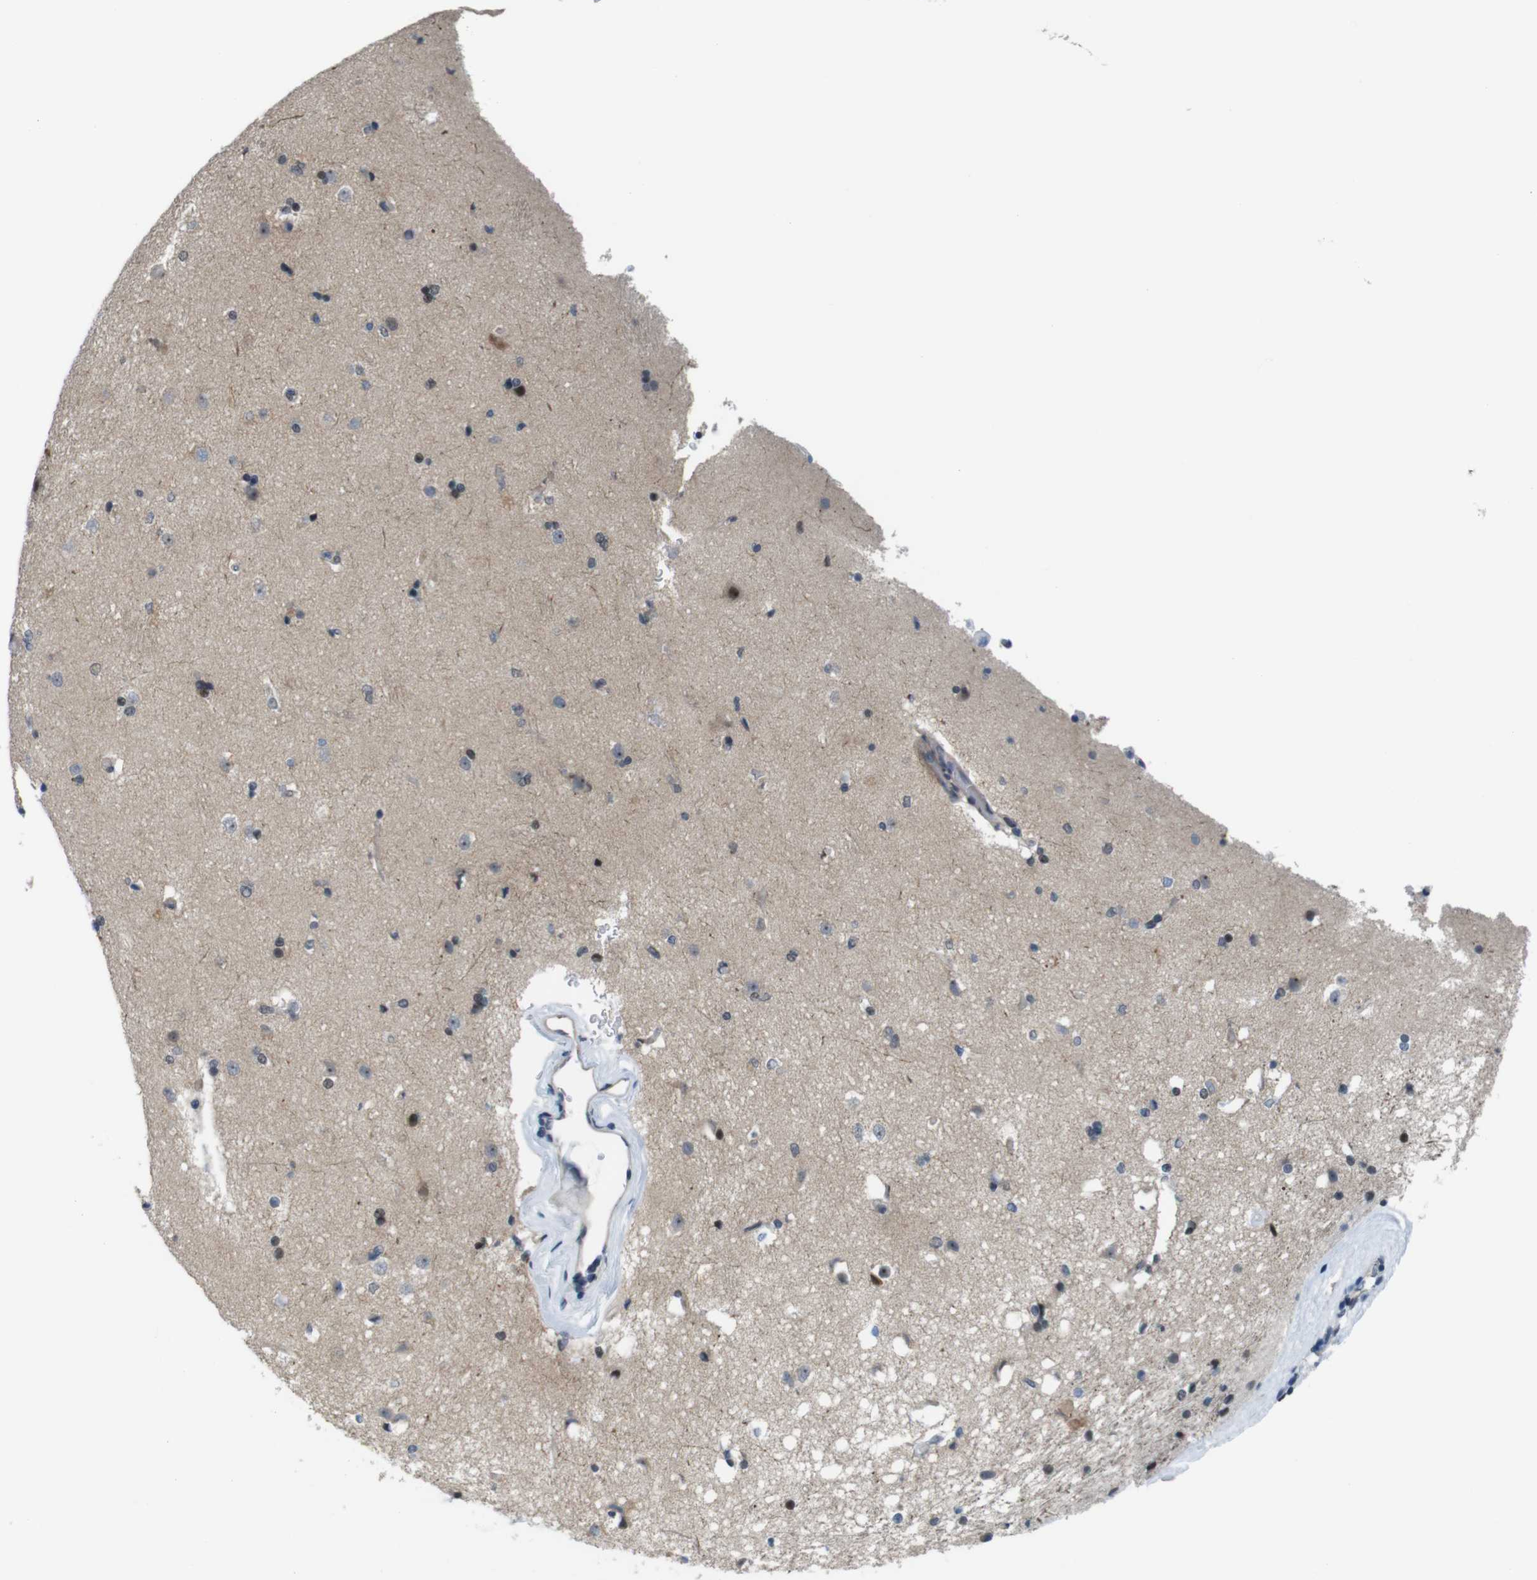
{"staining": {"intensity": "moderate", "quantity": "<25%", "location": "nuclear"}, "tissue": "caudate", "cell_type": "Glial cells", "image_type": "normal", "snomed": [{"axis": "morphology", "description": "Normal tissue, NOS"}, {"axis": "topography", "description": "Lateral ventricle wall"}], "caption": "A histopathology image showing moderate nuclear staining in about <25% of glial cells in normal caudate, as visualized by brown immunohistochemical staining.", "gene": "SMCO2", "patient": {"sex": "female", "age": 19}}